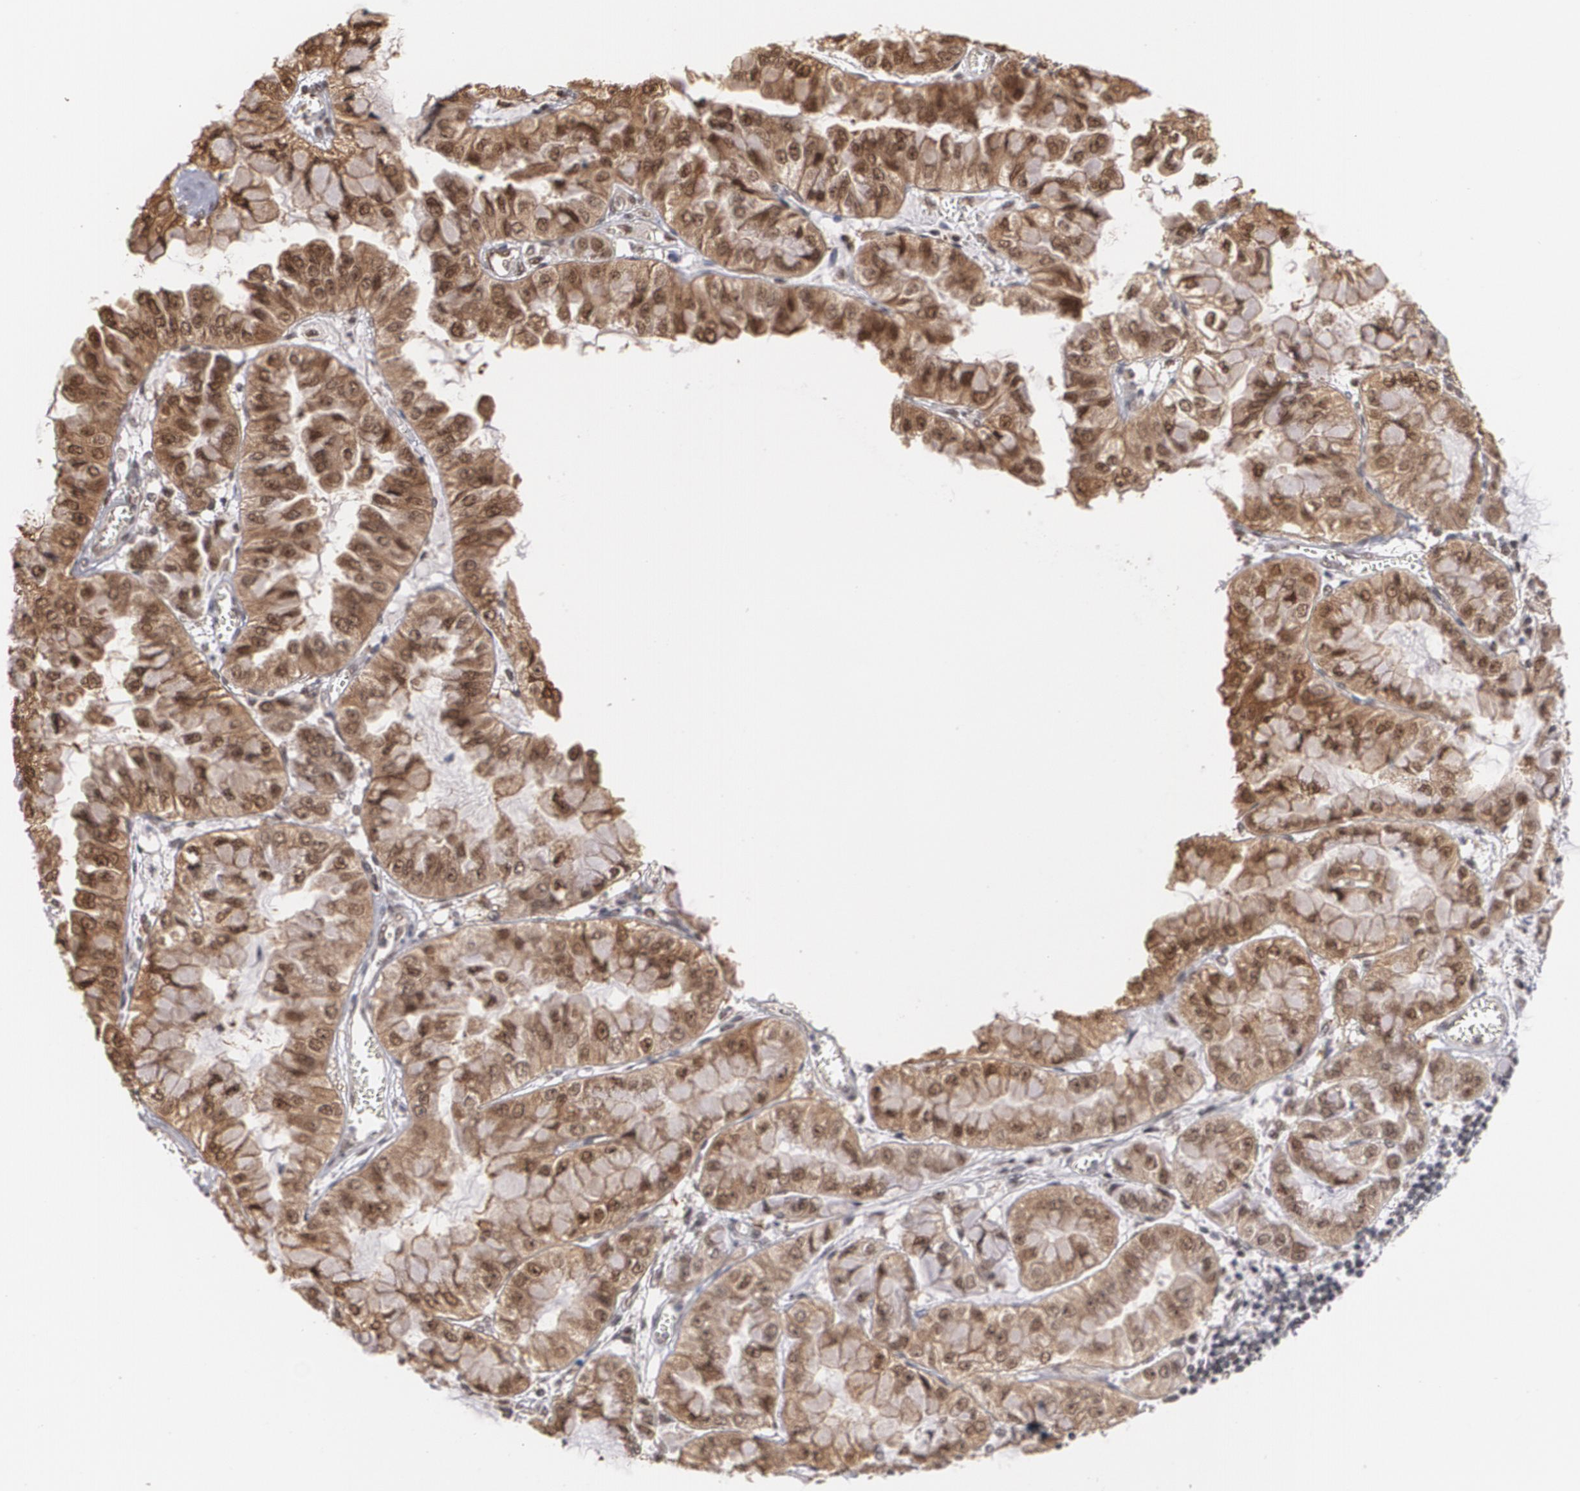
{"staining": {"intensity": "moderate", "quantity": ">75%", "location": "cytoplasmic/membranous,nuclear"}, "tissue": "liver cancer", "cell_type": "Tumor cells", "image_type": "cancer", "snomed": [{"axis": "morphology", "description": "Cholangiocarcinoma"}, {"axis": "topography", "description": "Liver"}], "caption": "Liver cancer (cholangiocarcinoma) was stained to show a protein in brown. There is medium levels of moderate cytoplasmic/membranous and nuclear positivity in approximately >75% of tumor cells. The staining is performed using DAB (3,3'-diaminobenzidine) brown chromogen to label protein expression. The nuclei are counter-stained blue using hematoxylin.", "gene": "ZNF75A", "patient": {"sex": "female", "age": 79}}